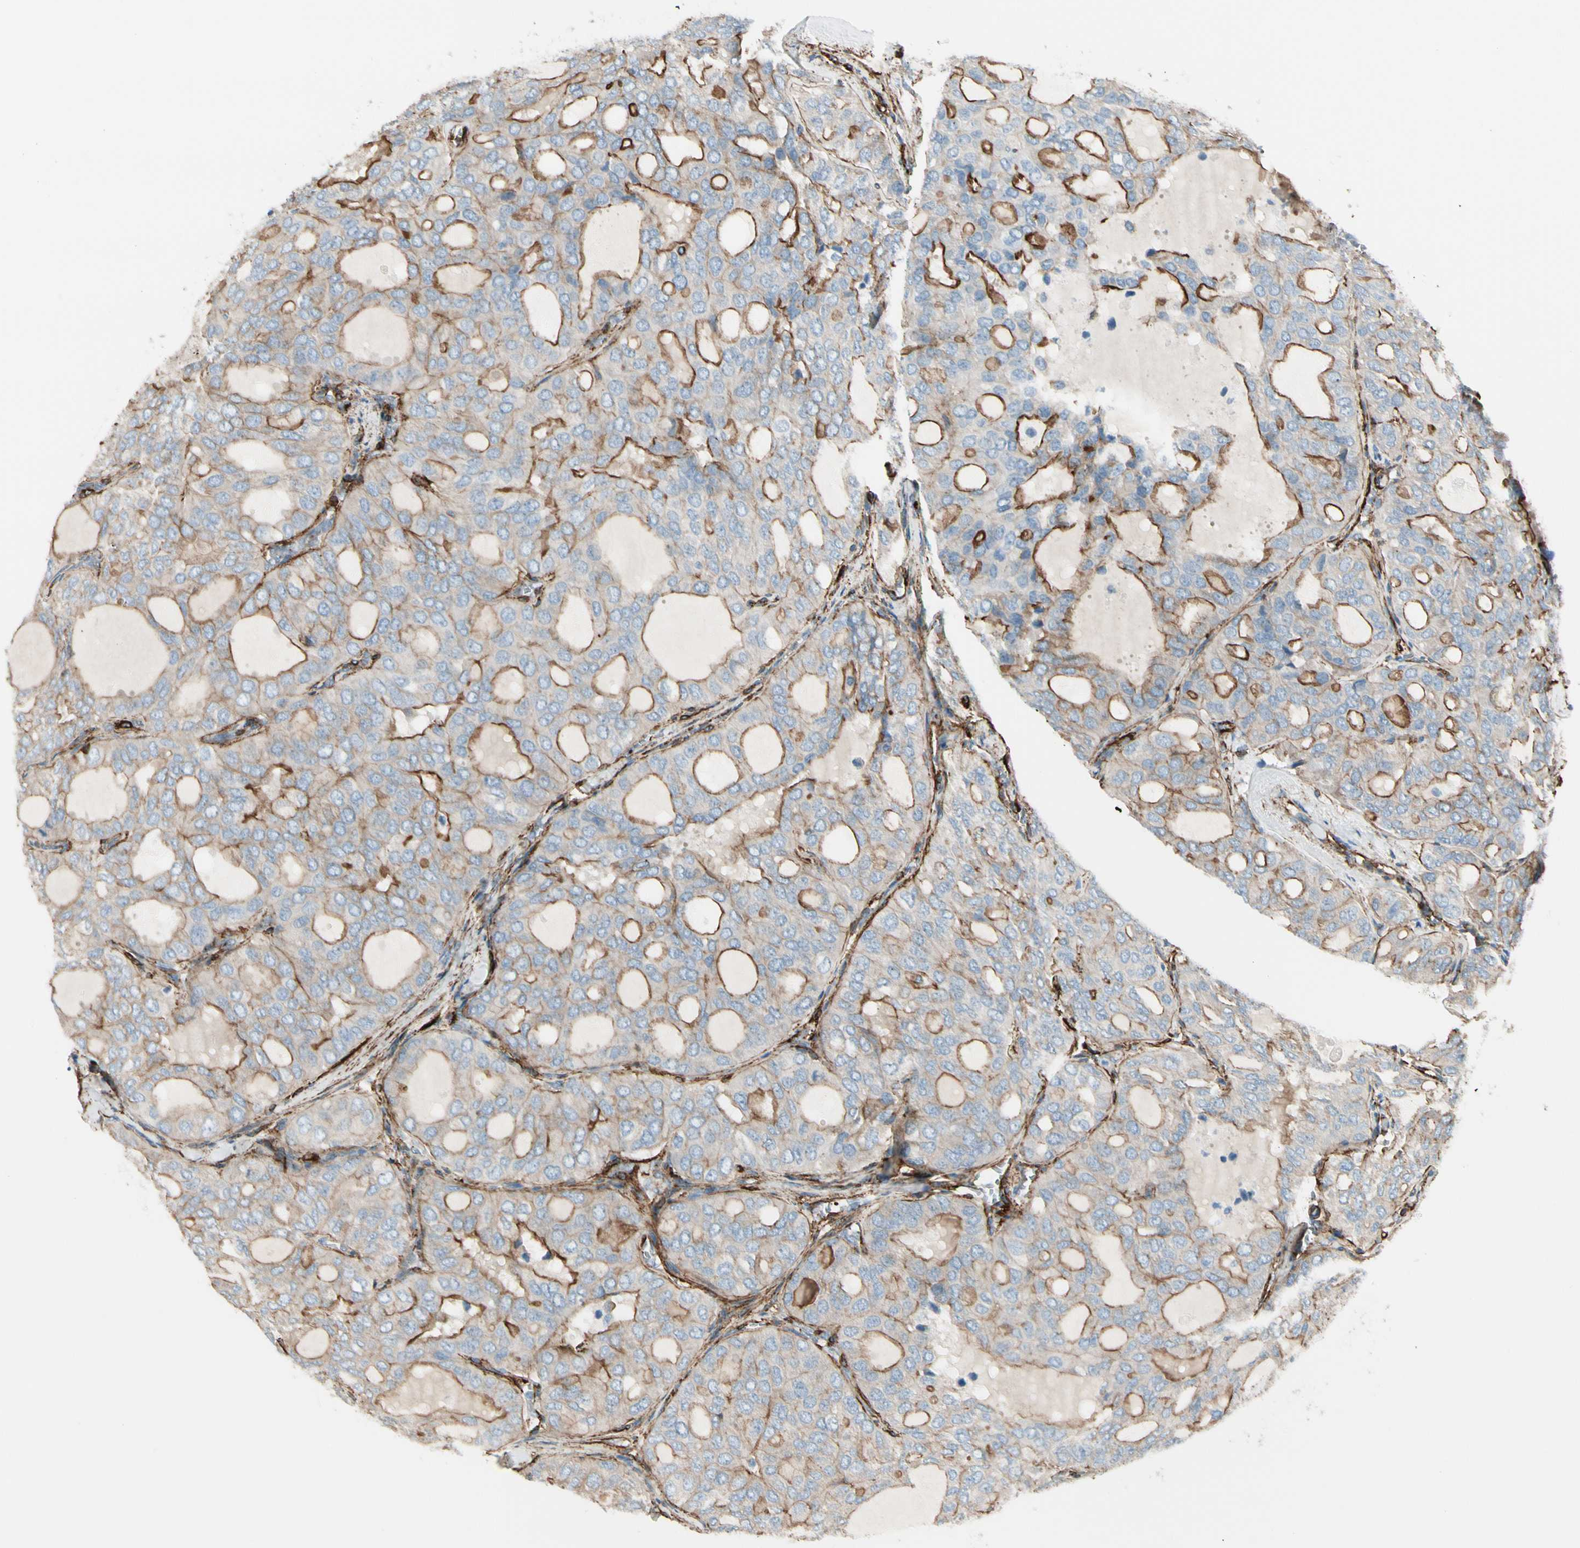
{"staining": {"intensity": "moderate", "quantity": "25%-75%", "location": "cytoplasmic/membranous"}, "tissue": "thyroid cancer", "cell_type": "Tumor cells", "image_type": "cancer", "snomed": [{"axis": "morphology", "description": "Follicular adenoma carcinoma, NOS"}, {"axis": "topography", "description": "Thyroid gland"}], "caption": "Immunohistochemistry (IHC) histopathology image of neoplastic tissue: follicular adenoma carcinoma (thyroid) stained using immunohistochemistry (IHC) reveals medium levels of moderate protein expression localized specifically in the cytoplasmic/membranous of tumor cells, appearing as a cytoplasmic/membranous brown color.", "gene": "CALD1", "patient": {"sex": "male", "age": 75}}